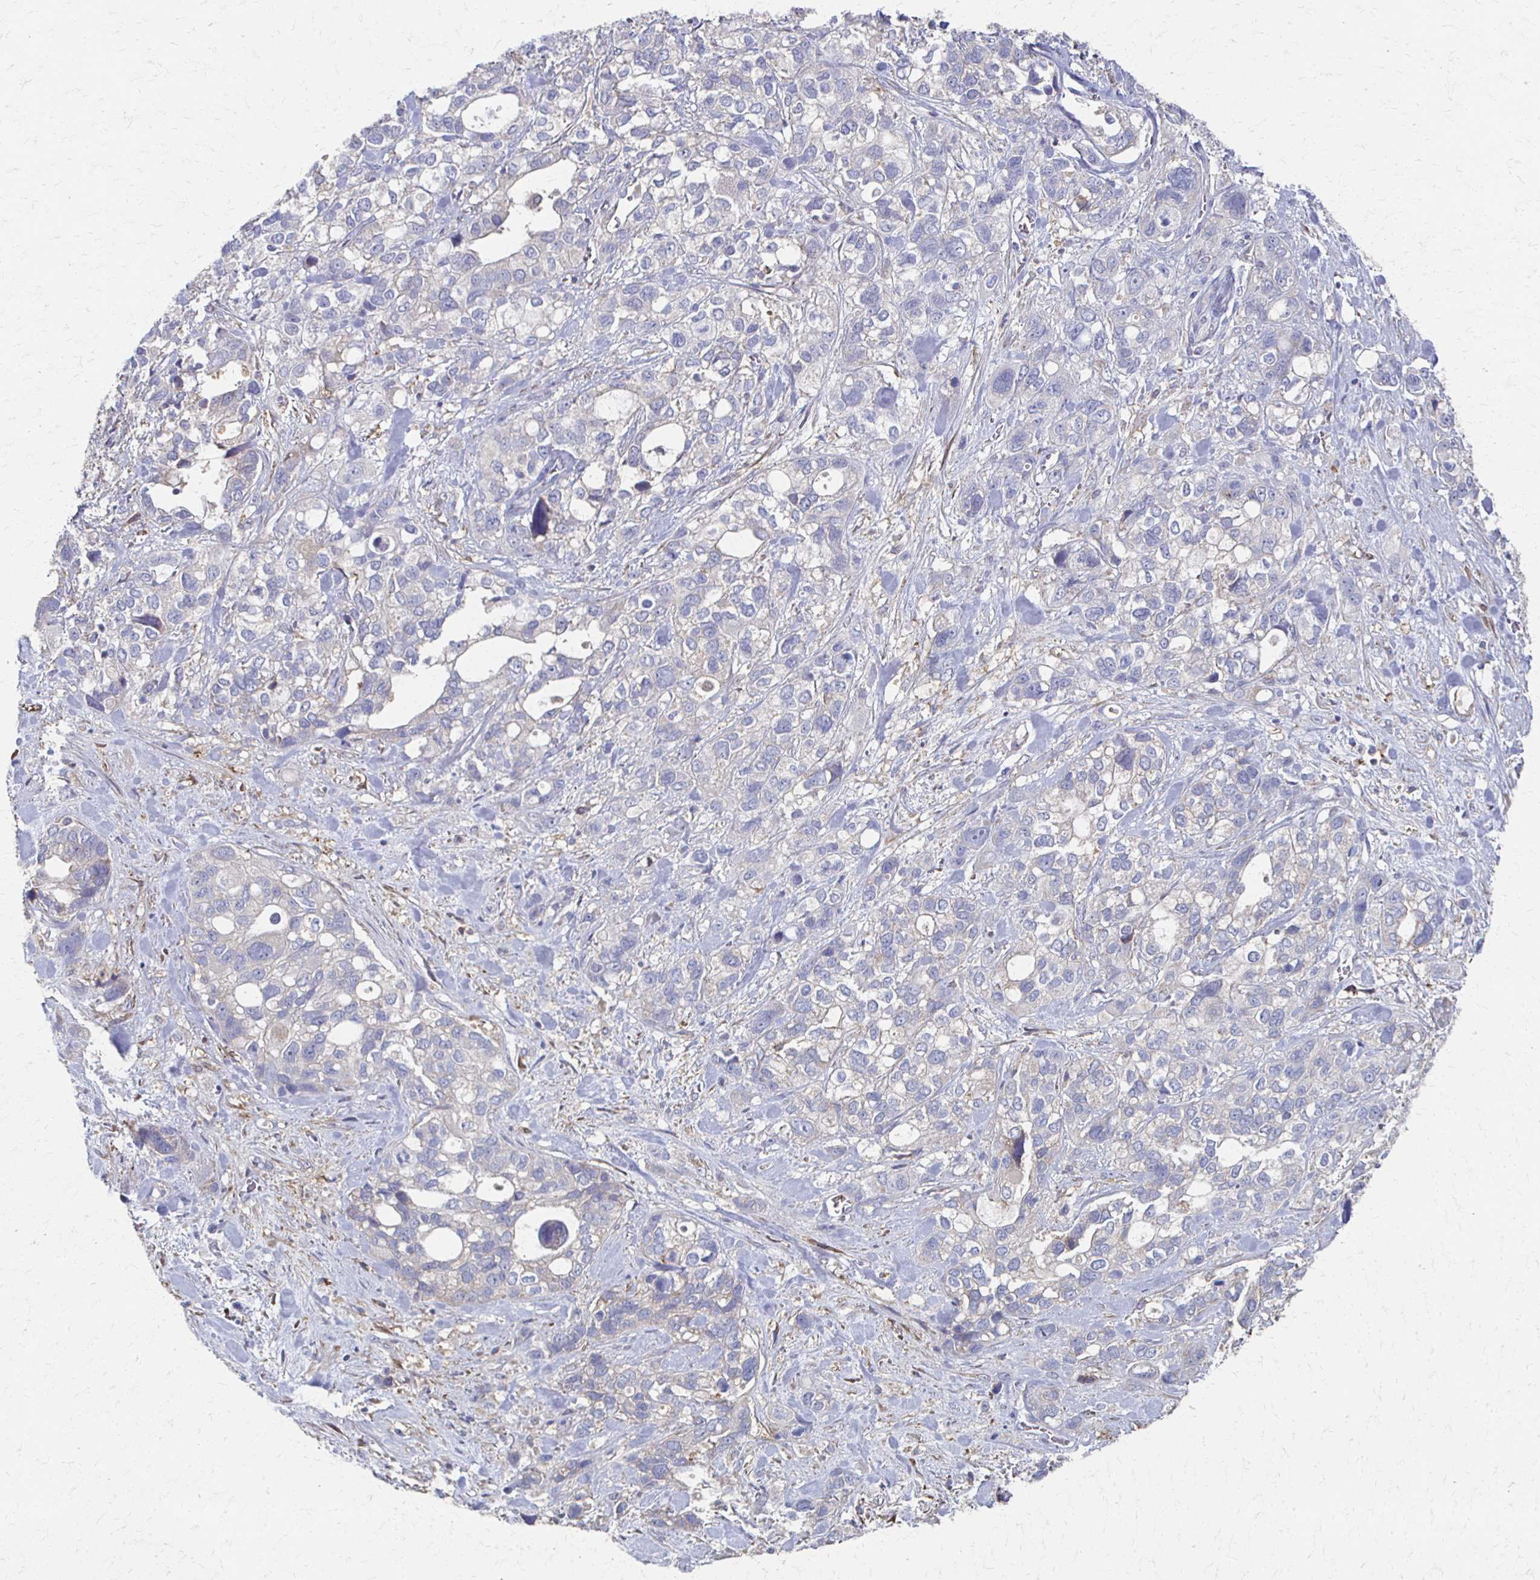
{"staining": {"intensity": "negative", "quantity": "none", "location": "none"}, "tissue": "stomach cancer", "cell_type": "Tumor cells", "image_type": "cancer", "snomed": [{"axis": "morphology", "description": "Adenocarcinoma, NOS"}, {"axis": "topography", "description": "Stomach, upper"}], "caption": "A high-resolution image shows immunohistochemistry (IHC) staining of stomach cancer, which demonstrates no significant expression in tumor cells.", "gene": "CX3CR1", "patient": {"sex": "female", "age": 81}}